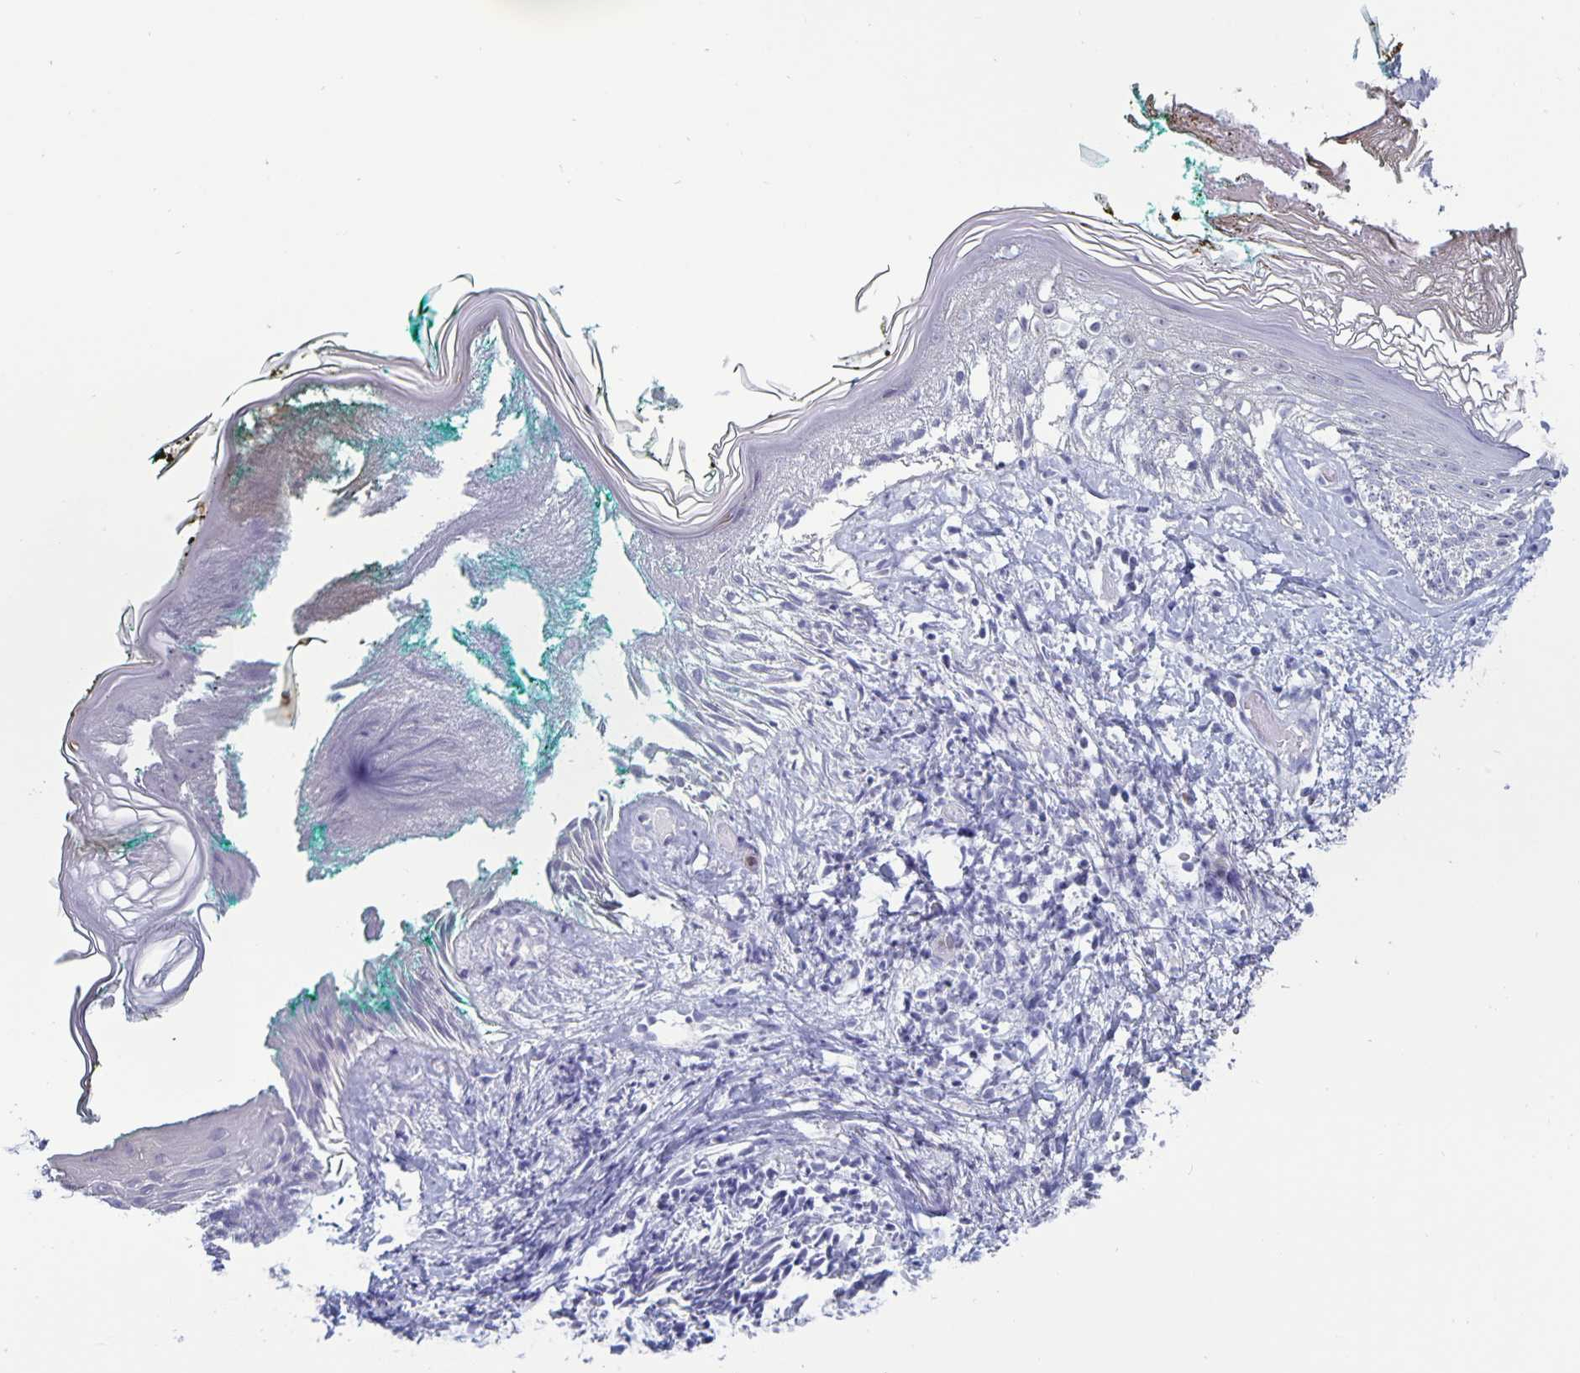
{"staining": {"intensity": "negative", "quantity": "none", "location": "none"}, "tissue": "skin", "cell_type": "Fibroblasts", "image_type": "normal", "snomed": [{"axis": "morphology", "description": "Normal tissue, NOS"}, {"axis": "topography", "description": "Skin"}], "caption": "Immunohistochemical staining of benign skin exhibits no significant staining in fibroblasts.", "gene": "PLCB3", "patient": {"sex": "female", "age": 34}}